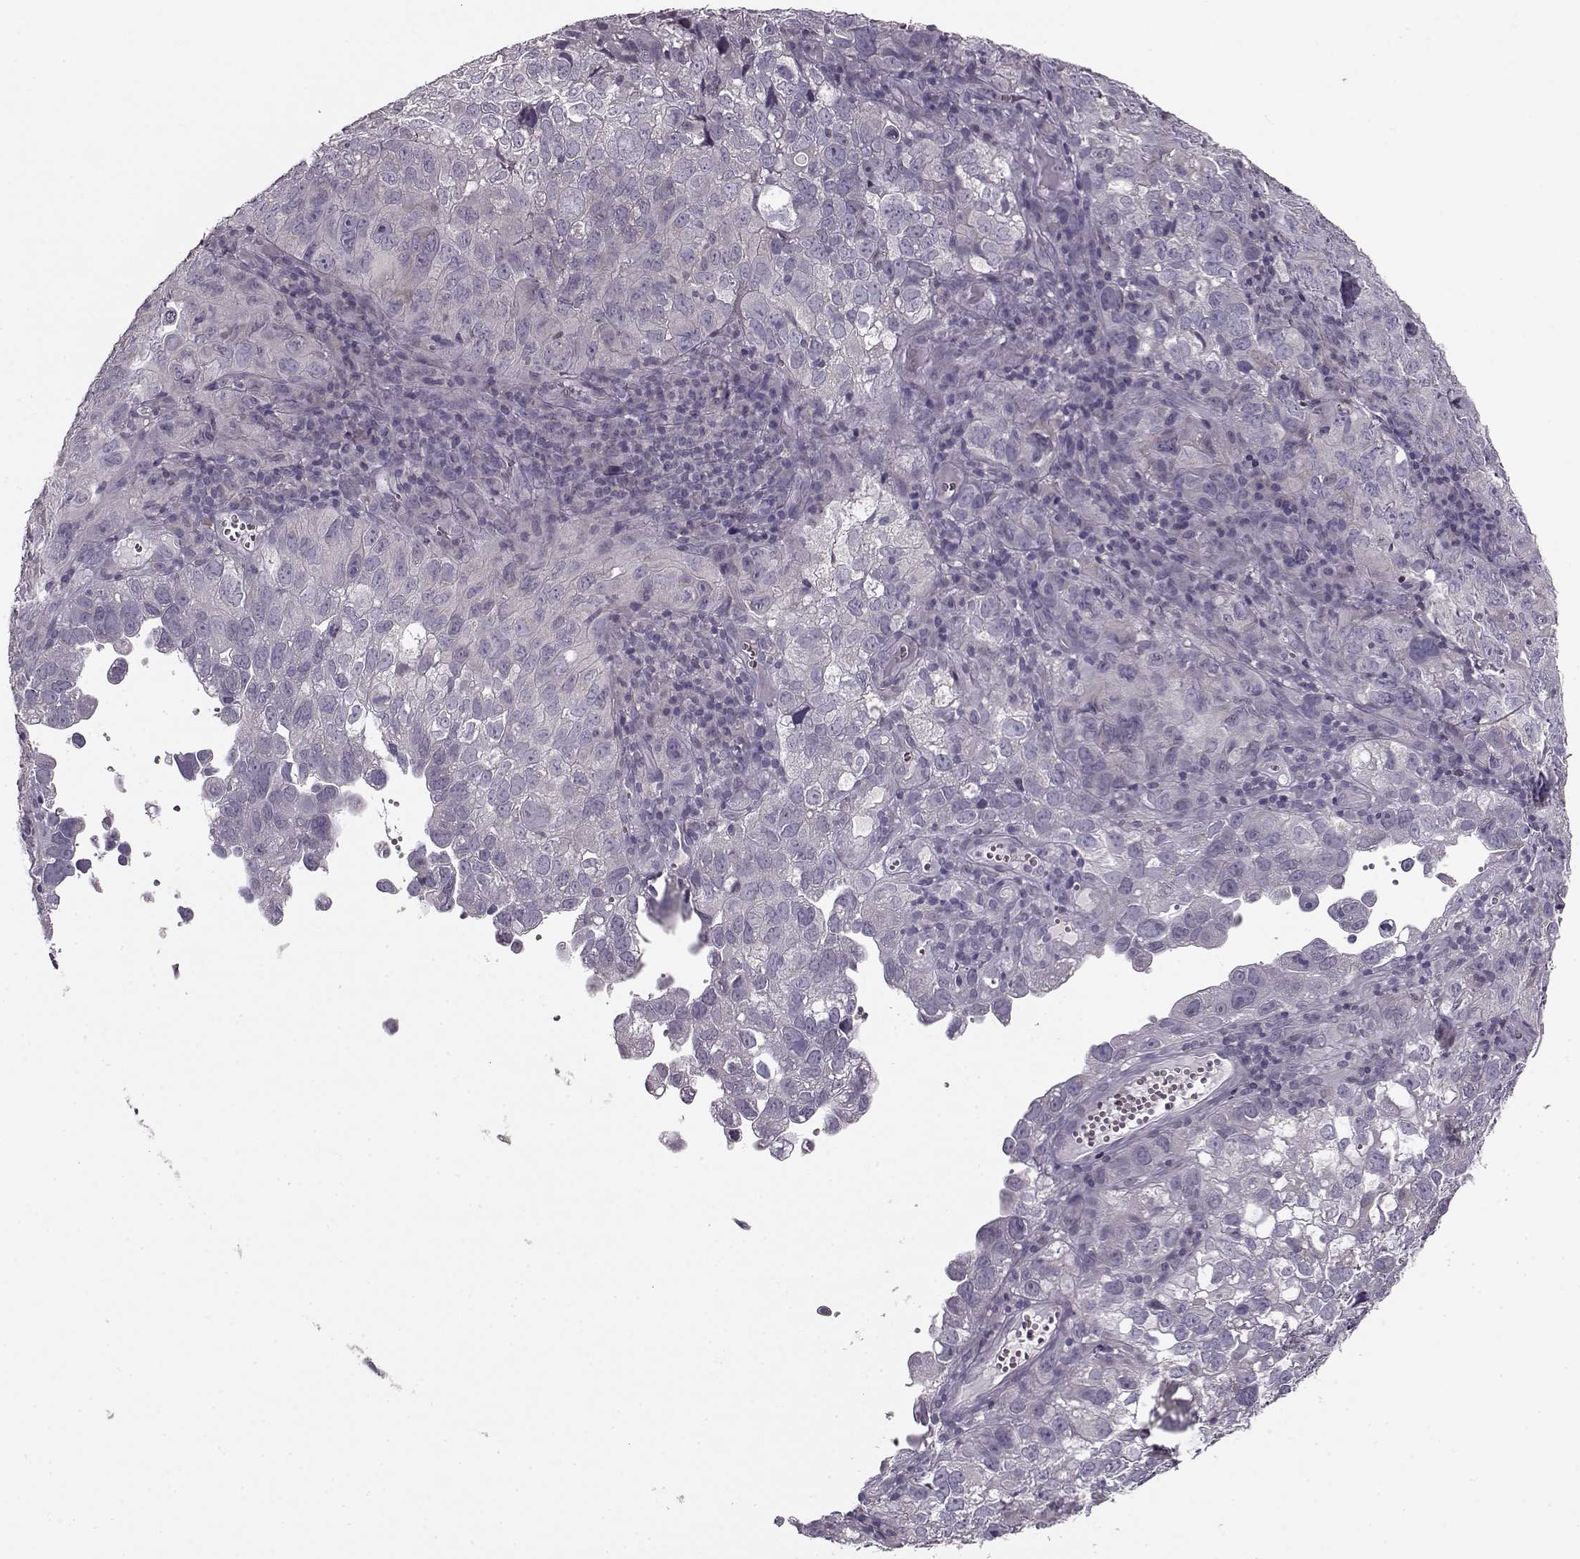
{"staining": {"intensity": "negative", "quantity": "none", "location": "none"}, "tissue": "cervical cancer", "cell_type": "Tumor cells", "image_type": "cancer", "snomed": [{"axis": "morphology", "description": "Squamous cell carcinoma, NOS"}, {"axis": "topography", "description": "Cervix"}], "caption": "The immunohistochemistry micrograph has no significant staining in tumor cells of cervical cancer (squamous cell carcinoma) tissue.", "gene": "RP1L1", "patient": {"sex": "female", "age": 55}}